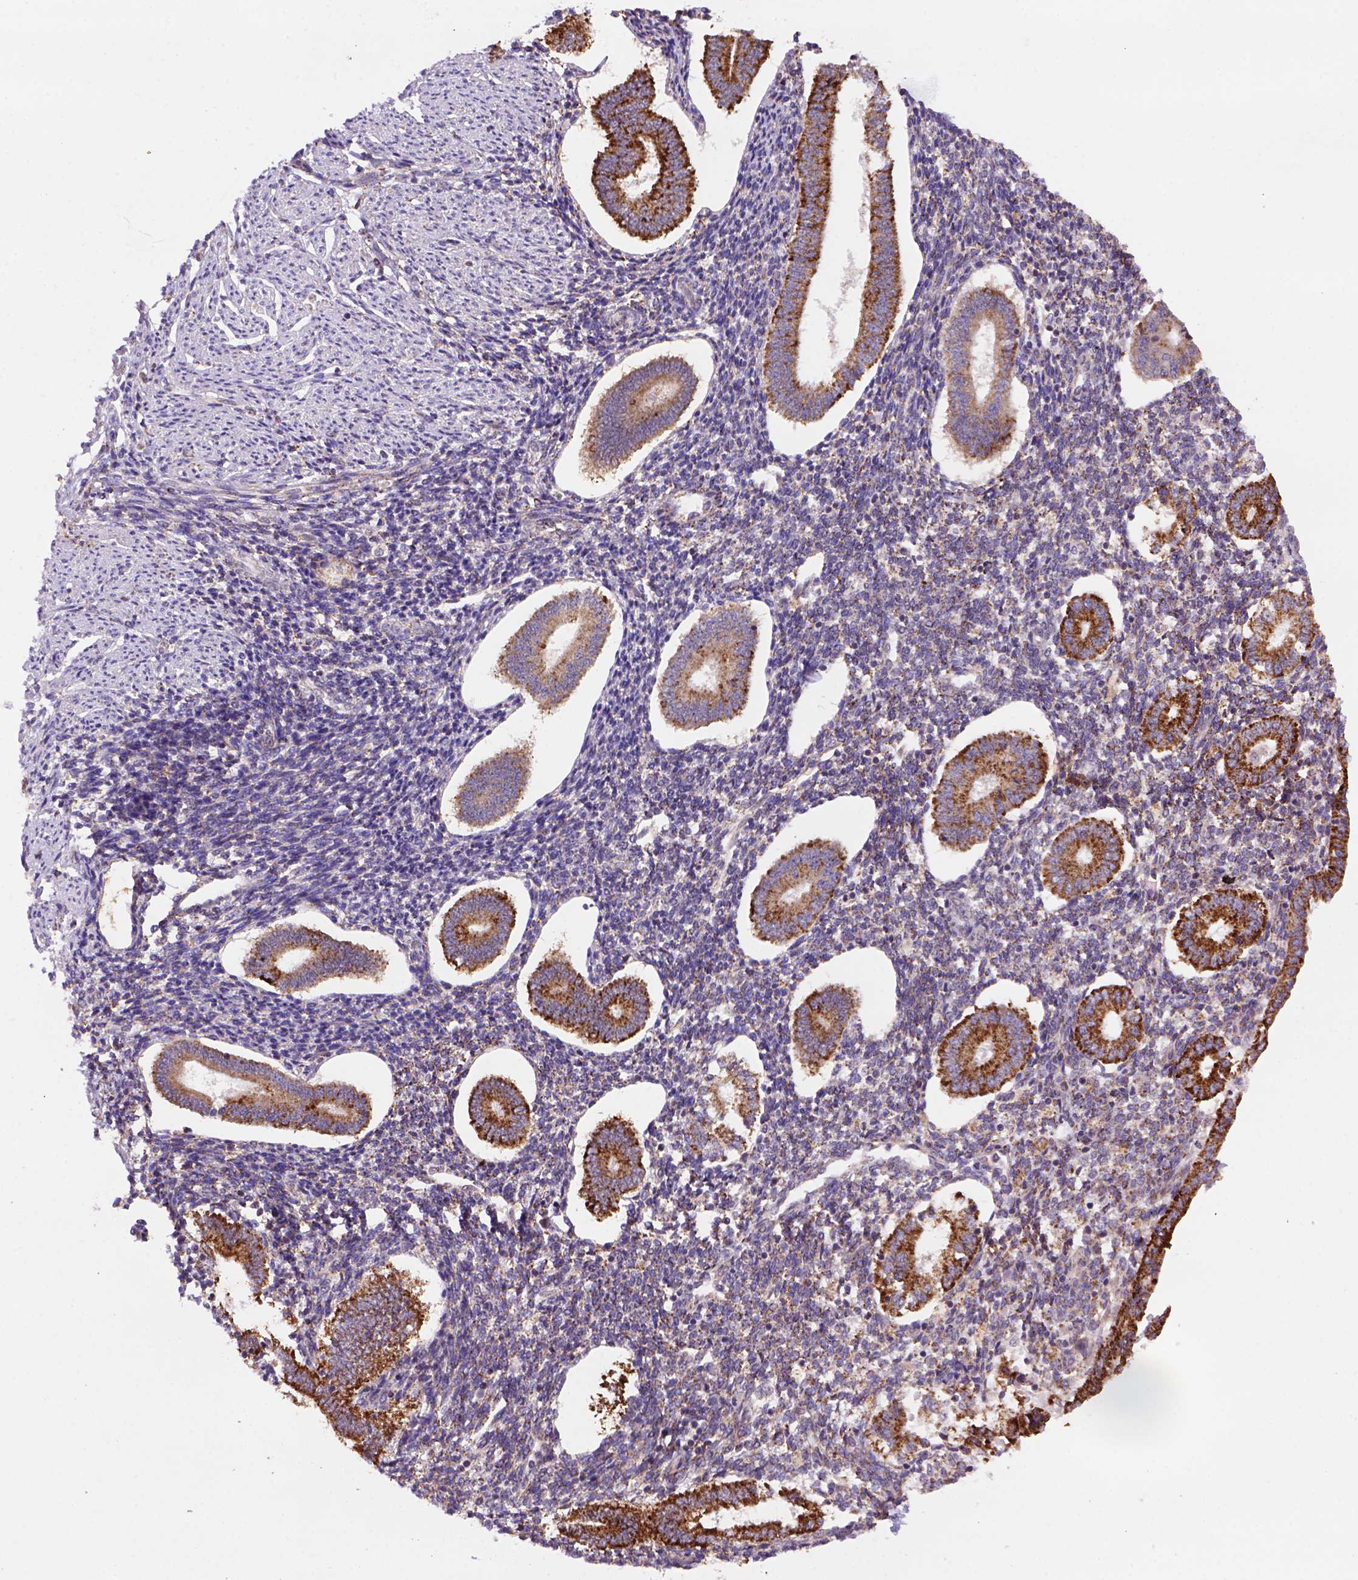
{"staining": {"intensity": "strong", "quantity": "25%-75%", "location": "cytoplasmic/membranous"}, "tissue": "endometrium", "cell_type": "Cells in endometrial stroma", "image_type": "normal", "snomed": [{"axis": "morphology", "description": "Normal tissue, NOS"}, {"axis": "topography", "description": "Endometrium"}], "caption": "Immunohistochemical staining of normal endometrium reveals high levels of strong cytoplasmic/membranous positivity in about 25%-75% of cells in endometrial stroma.", "gene": "FZD7", "patient": {"sex": "female", "age": 40}}